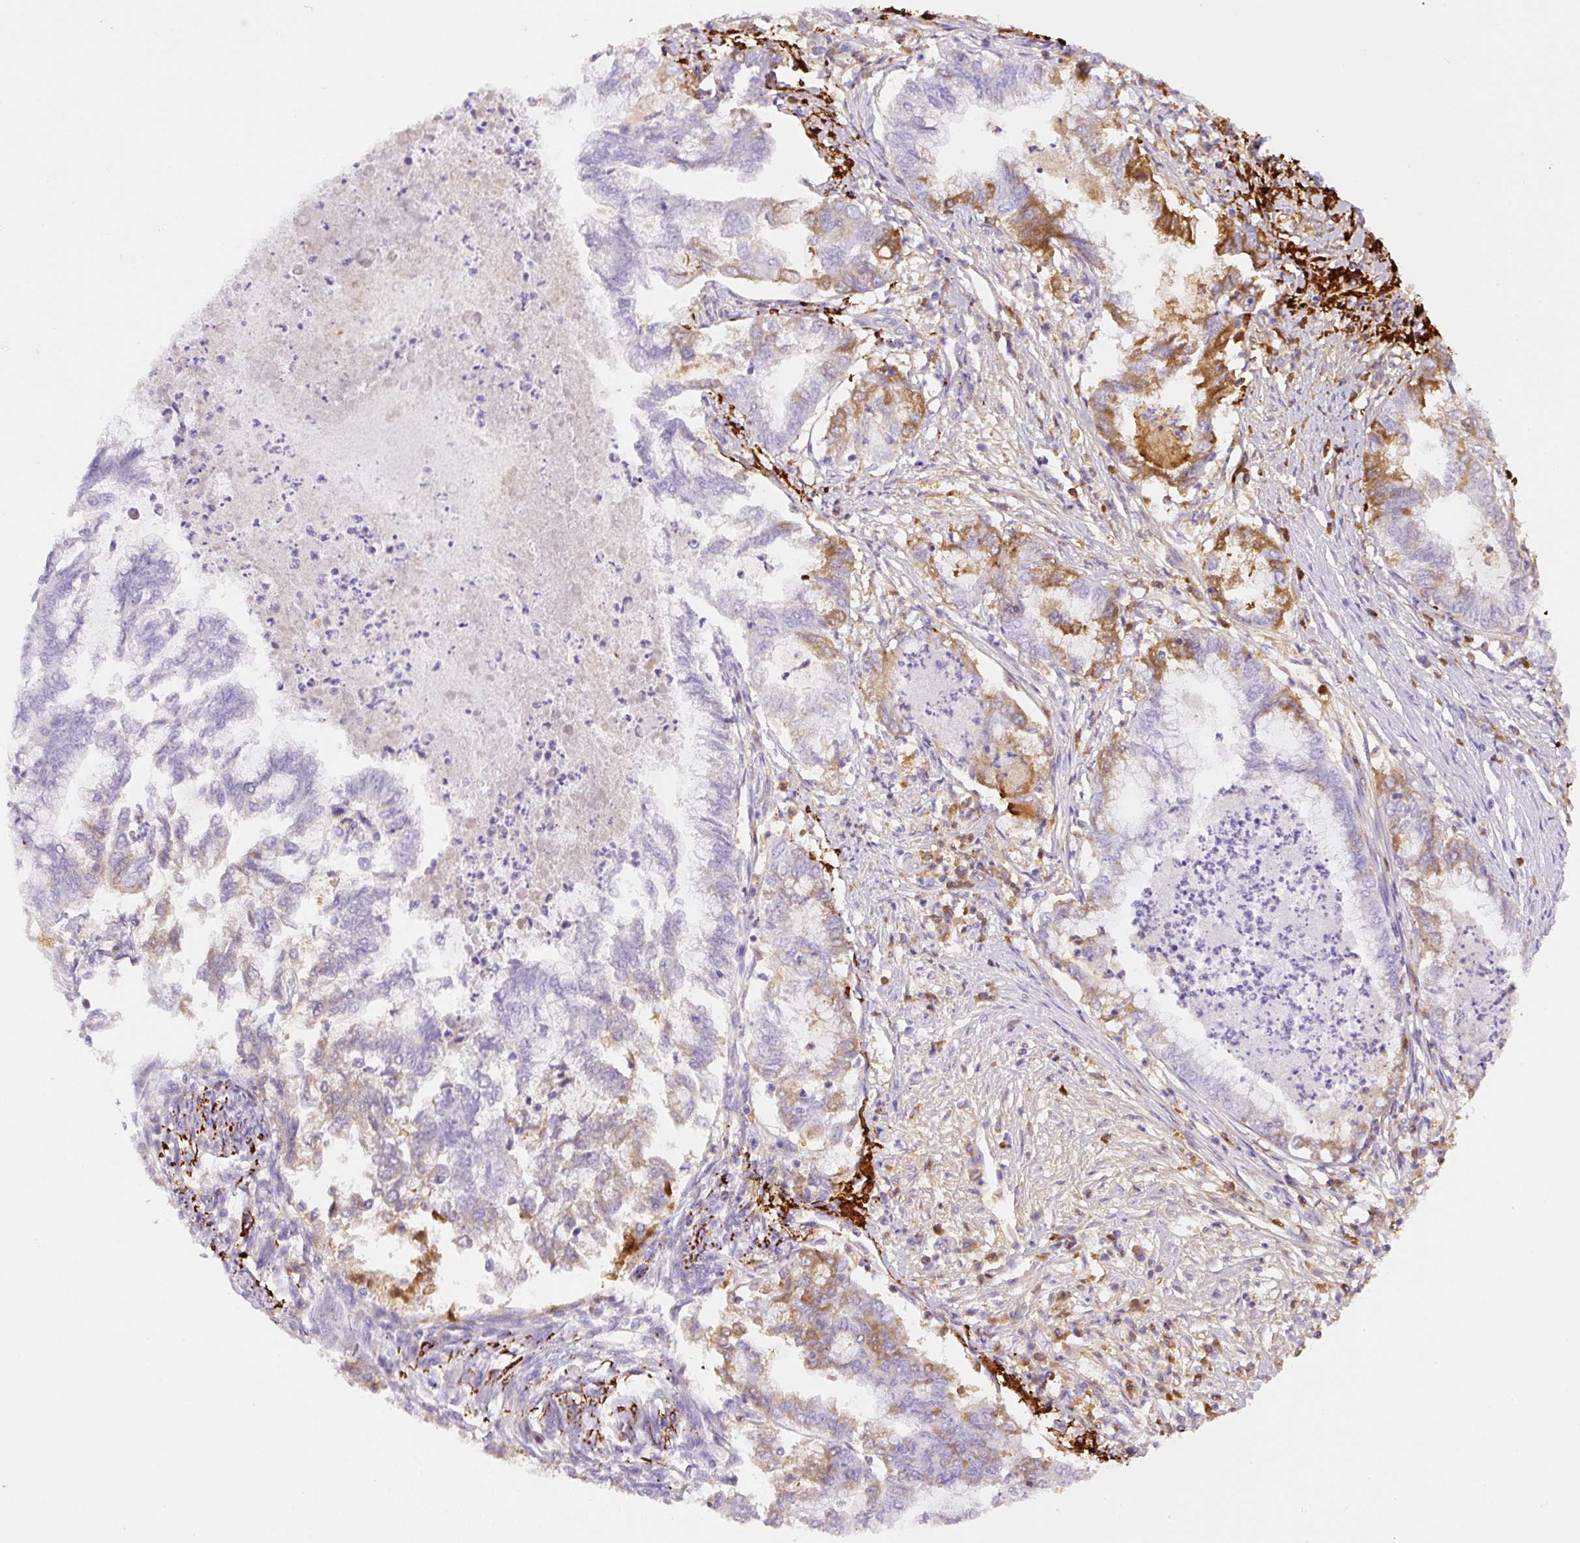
{"staining": {"intensity": "moderate", "quantity": "<25%", "location": "cytoplasmic/membranous"}, "tissue": "endometrial cancer", "cell_type": "Tumor cells", "image_type": "cancer", "snomed": [{"axis": "morphology", "description": "Adenocarcinoma, NOS"}, {"axis": "topography", "description": "Endometrium"}], "caption": "High-magnification brightfield microscopy of adenocarcinoma (endometrial) stained with DAB (brown) and counterstained with hematoxylin (blue). tumor cells exhibit moderate cytoplasmic/membranous staining is identified in about<25% of cells.", "gene": "APCS", "patient": {"sex": "female", "age": 79}}